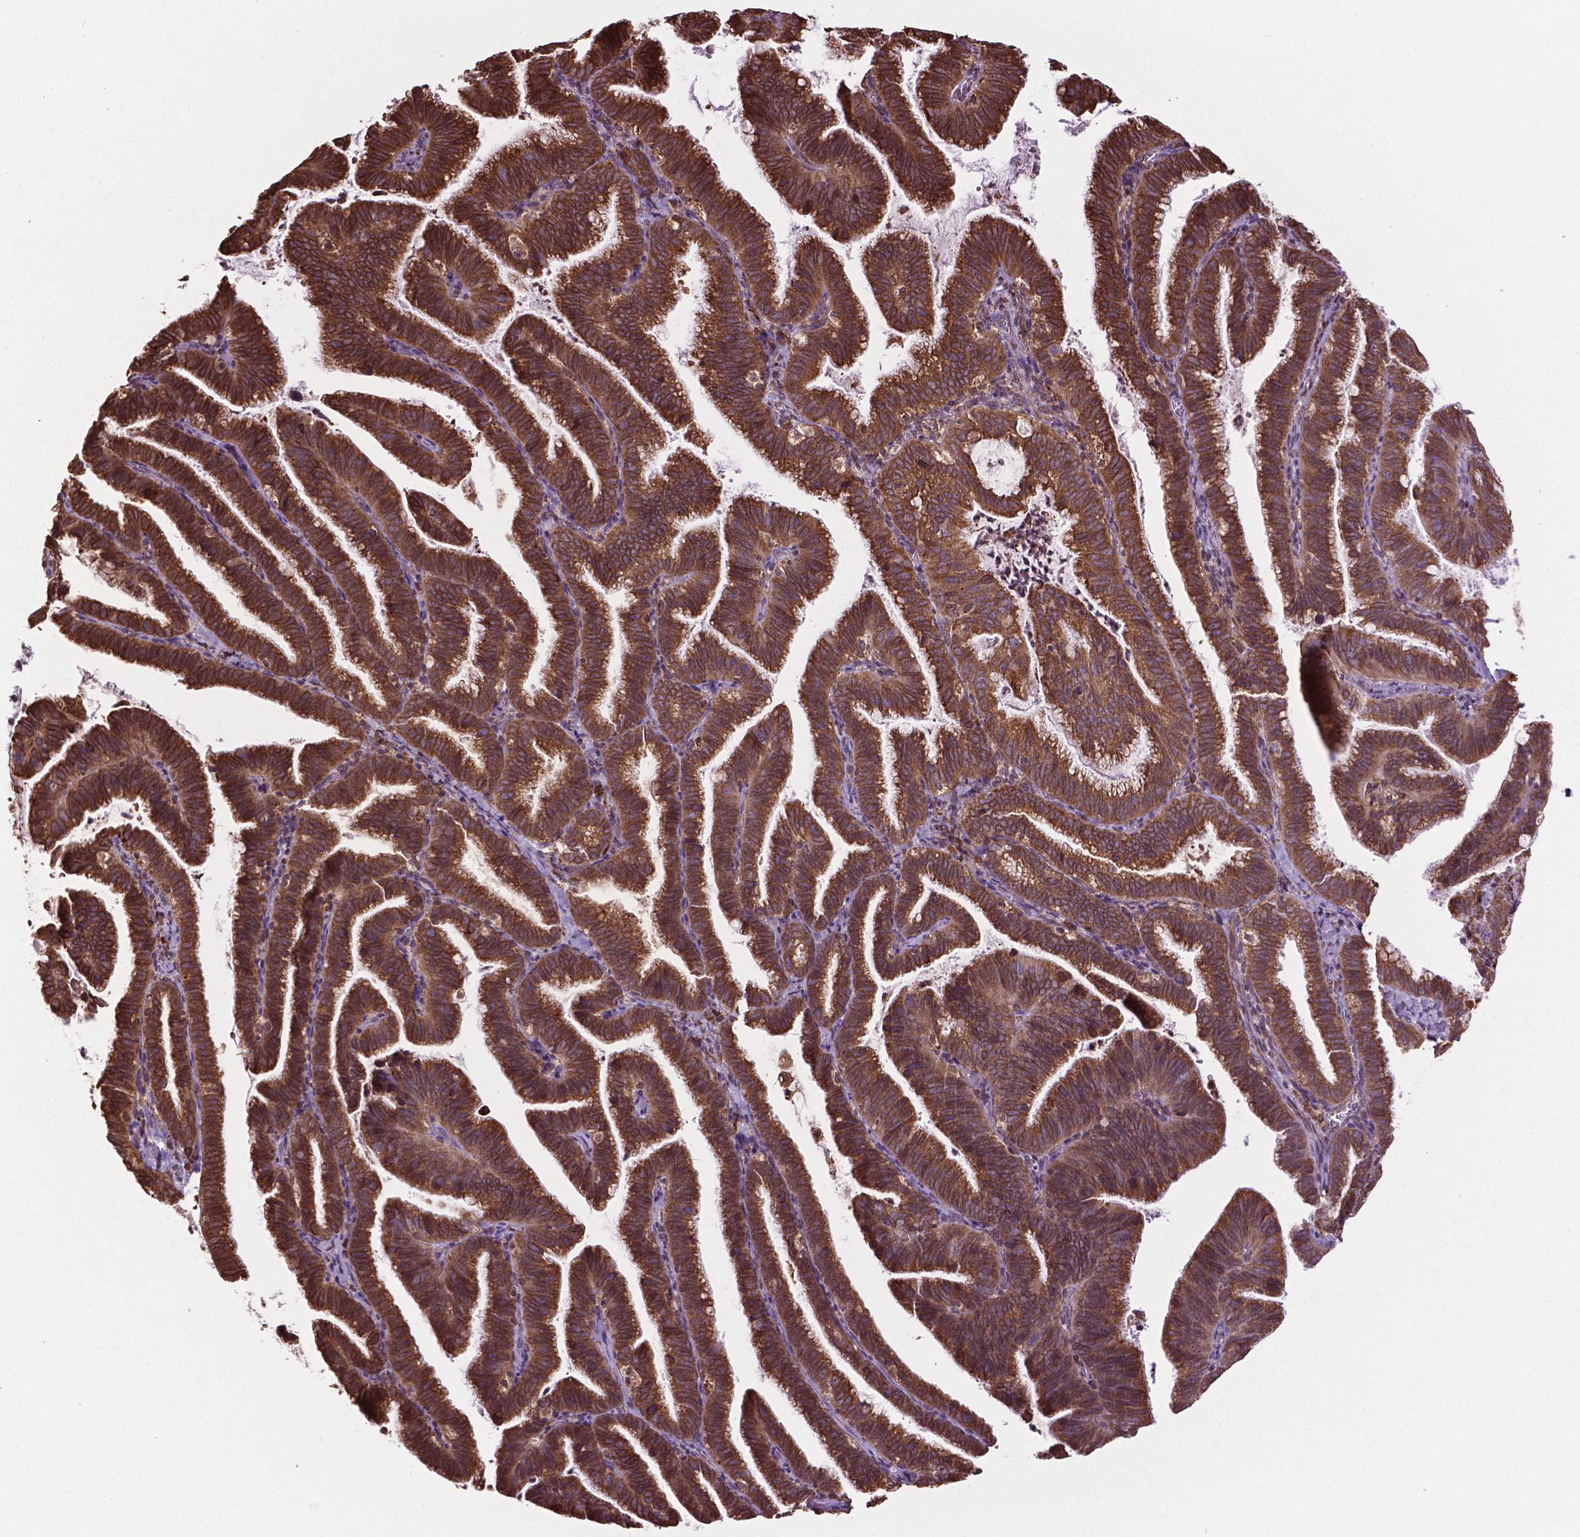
{"staining": {"intensity": "strong", "quantity": ">75%", "location": "cytoplasmic/membranous"}, "tissue": "cervical cancer", "cell_type": "Tumor cells", "image_type": "cancer", "snomed": [{"axis": "morphology", "description": "Adenocarcinoma, NOS"}, {"axis": "topography", "description": "Cervix"}], "caption": "Human cervical cancer stained with a protein marker shows strong staining in tumor cells.", "gene": "GANAB", "patient": {"sex": "female", "age": 61}}